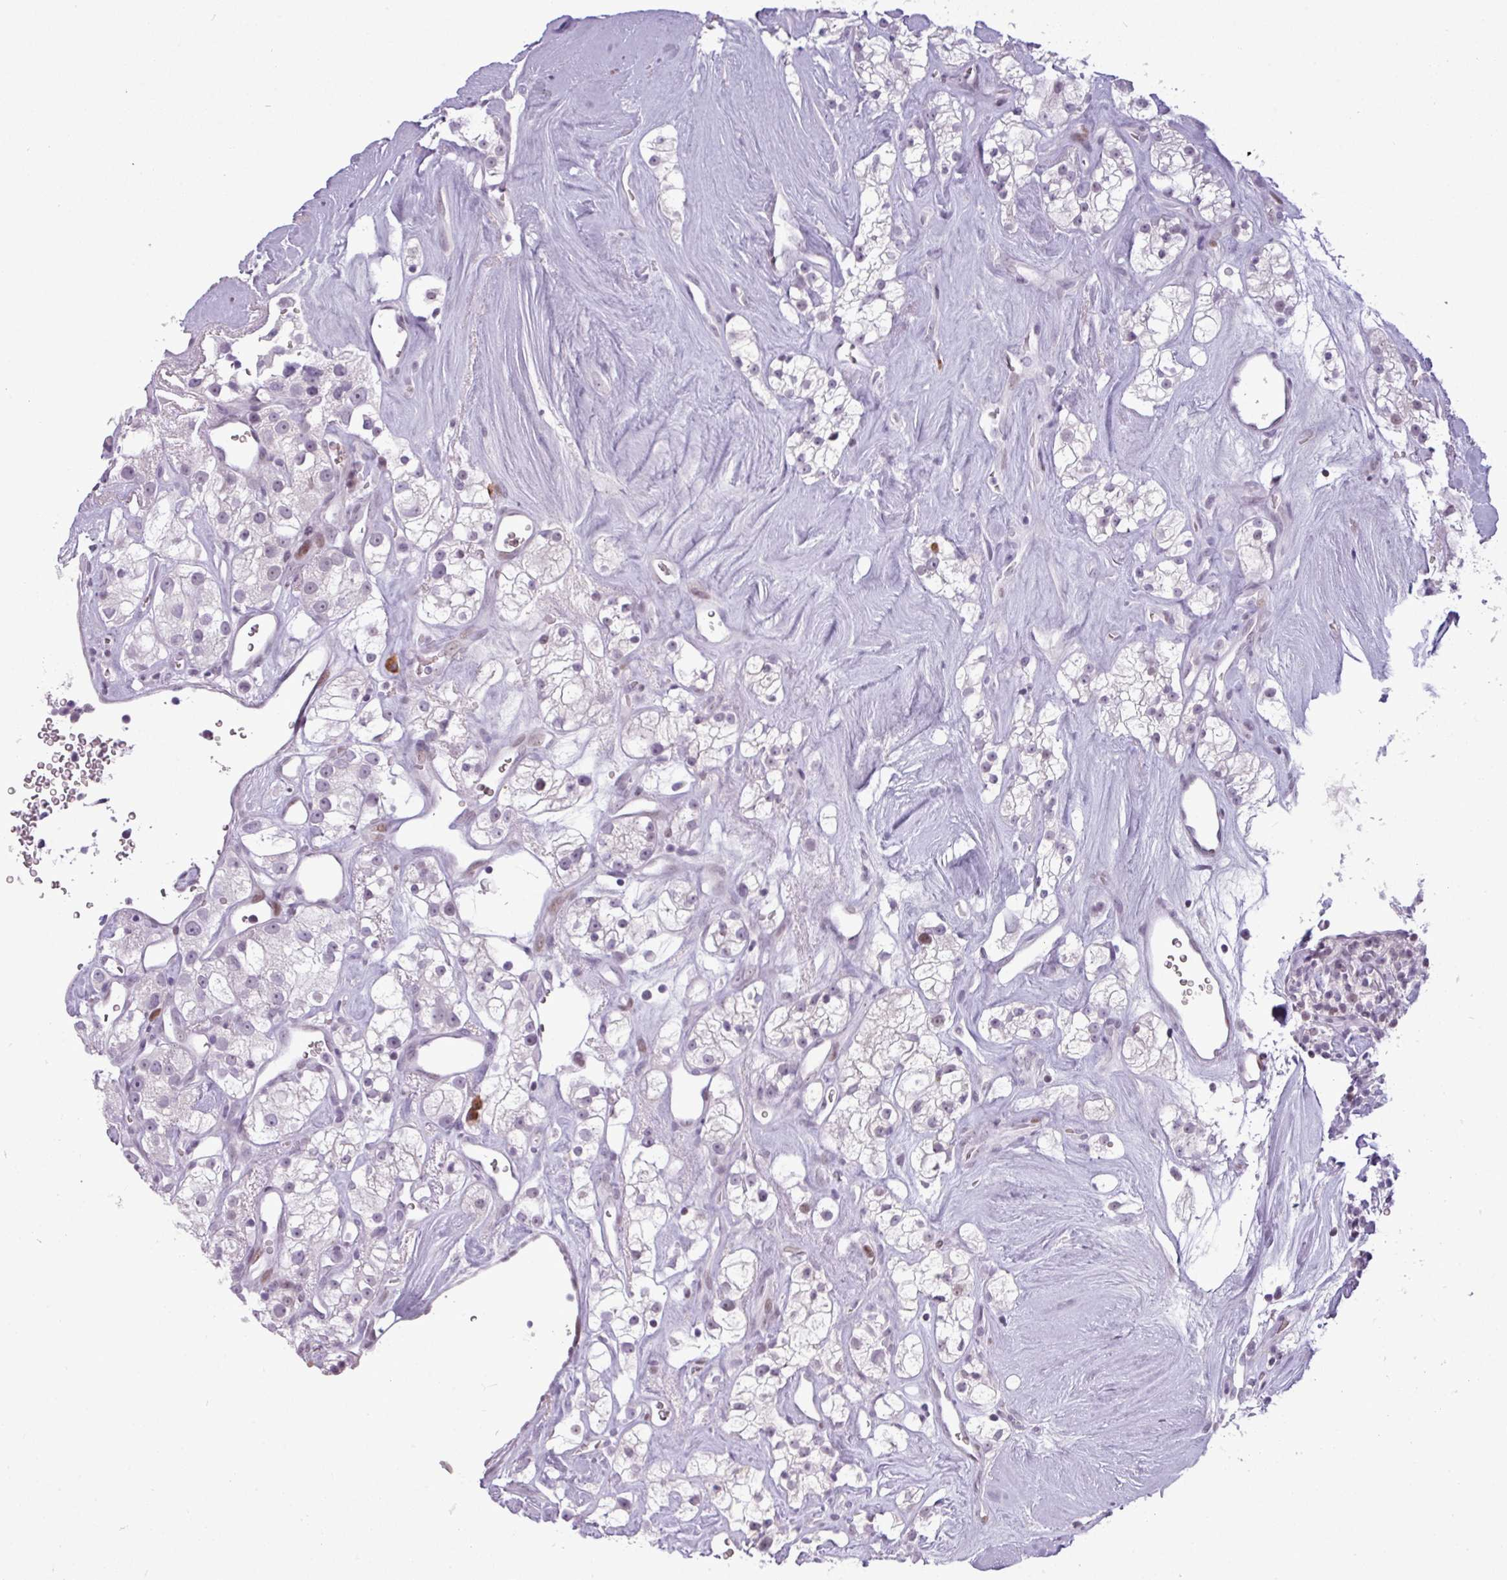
{"staining": {"intensity": "negative", "quantity": "none", "location": "none"}, "tissue": "renal cancer", "cell_type": "Tumor cells", "image_type": "cancer", "snomed": [{"axis": "morphology", "description": "Adenocarcinoma, NOS"}, {"axis": "topography", "description": "Kidney"}], "caption": "Immunohistochemistry (IHC) micrograph of neoplastic tissue: renal cancer stained with DAB (3,3'-diaminobenzidine) exhibits no significant protein positivity in tumor cells. Brightfield microscopy of immunohistochemistry stained with DAB (brown) and hematoxylin (blue), captured at high magnification.", "gene": "SLC66A2", "patient": {"sex": "male", "age": 77}}